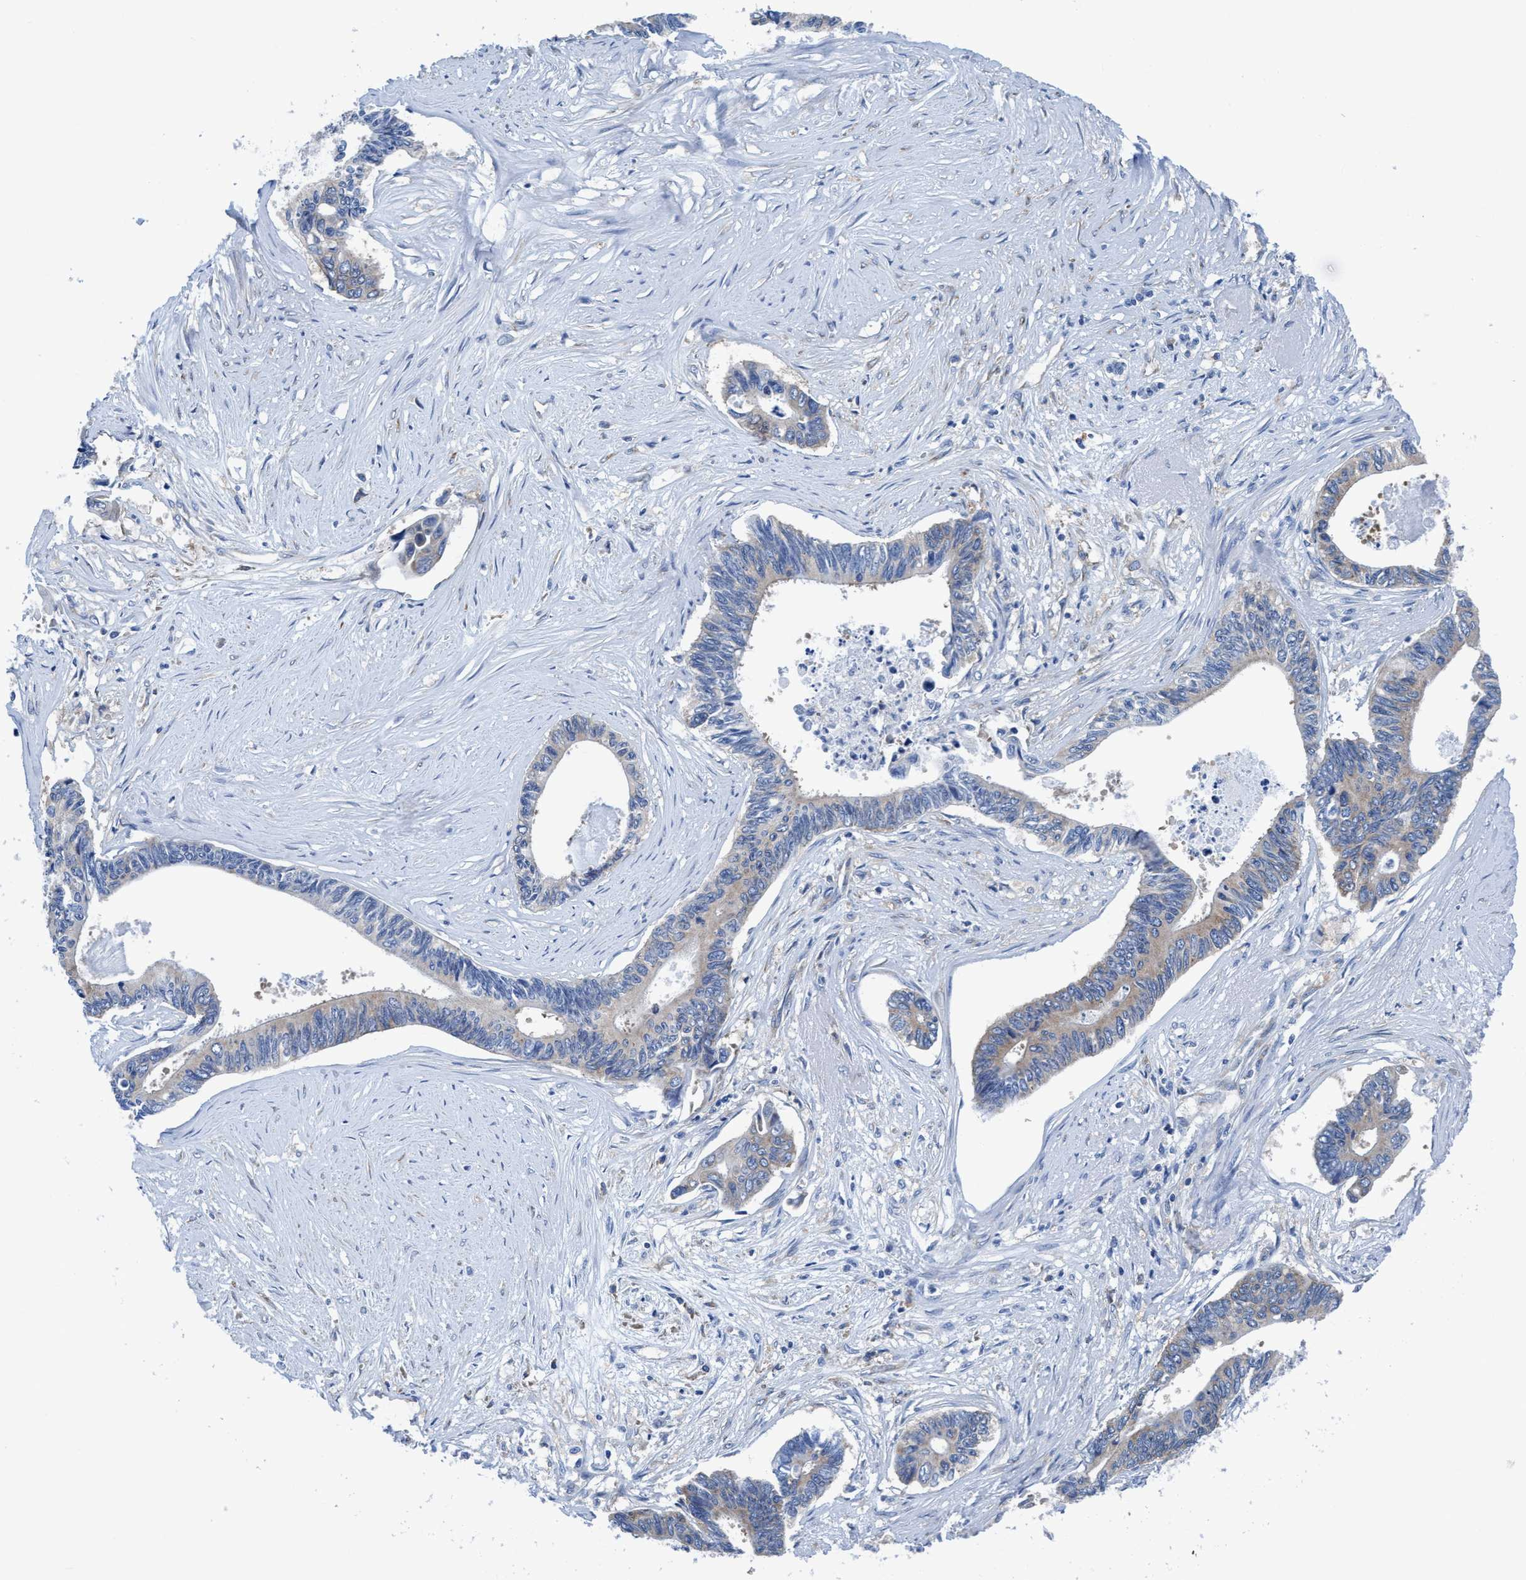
{"staining": {"intensity": "negative", "quantity": "none", "location": "none"}, "tissue": "pancreatic cancer", "cell_type": "Tumor cells", "image_type": "cancer", "snomed": [{"axis": "morphology", "description": "Adenocarcinoma, NOS"}, {"axis": "topography", "description": "Pancreas"}], "caption": "Pancreatic adenocarcinoma was stained to show a protein in brown. There is no significant staining in tumor cells.", "gene": "NMT1", "patient": {"sex": "female", "age": 70}}